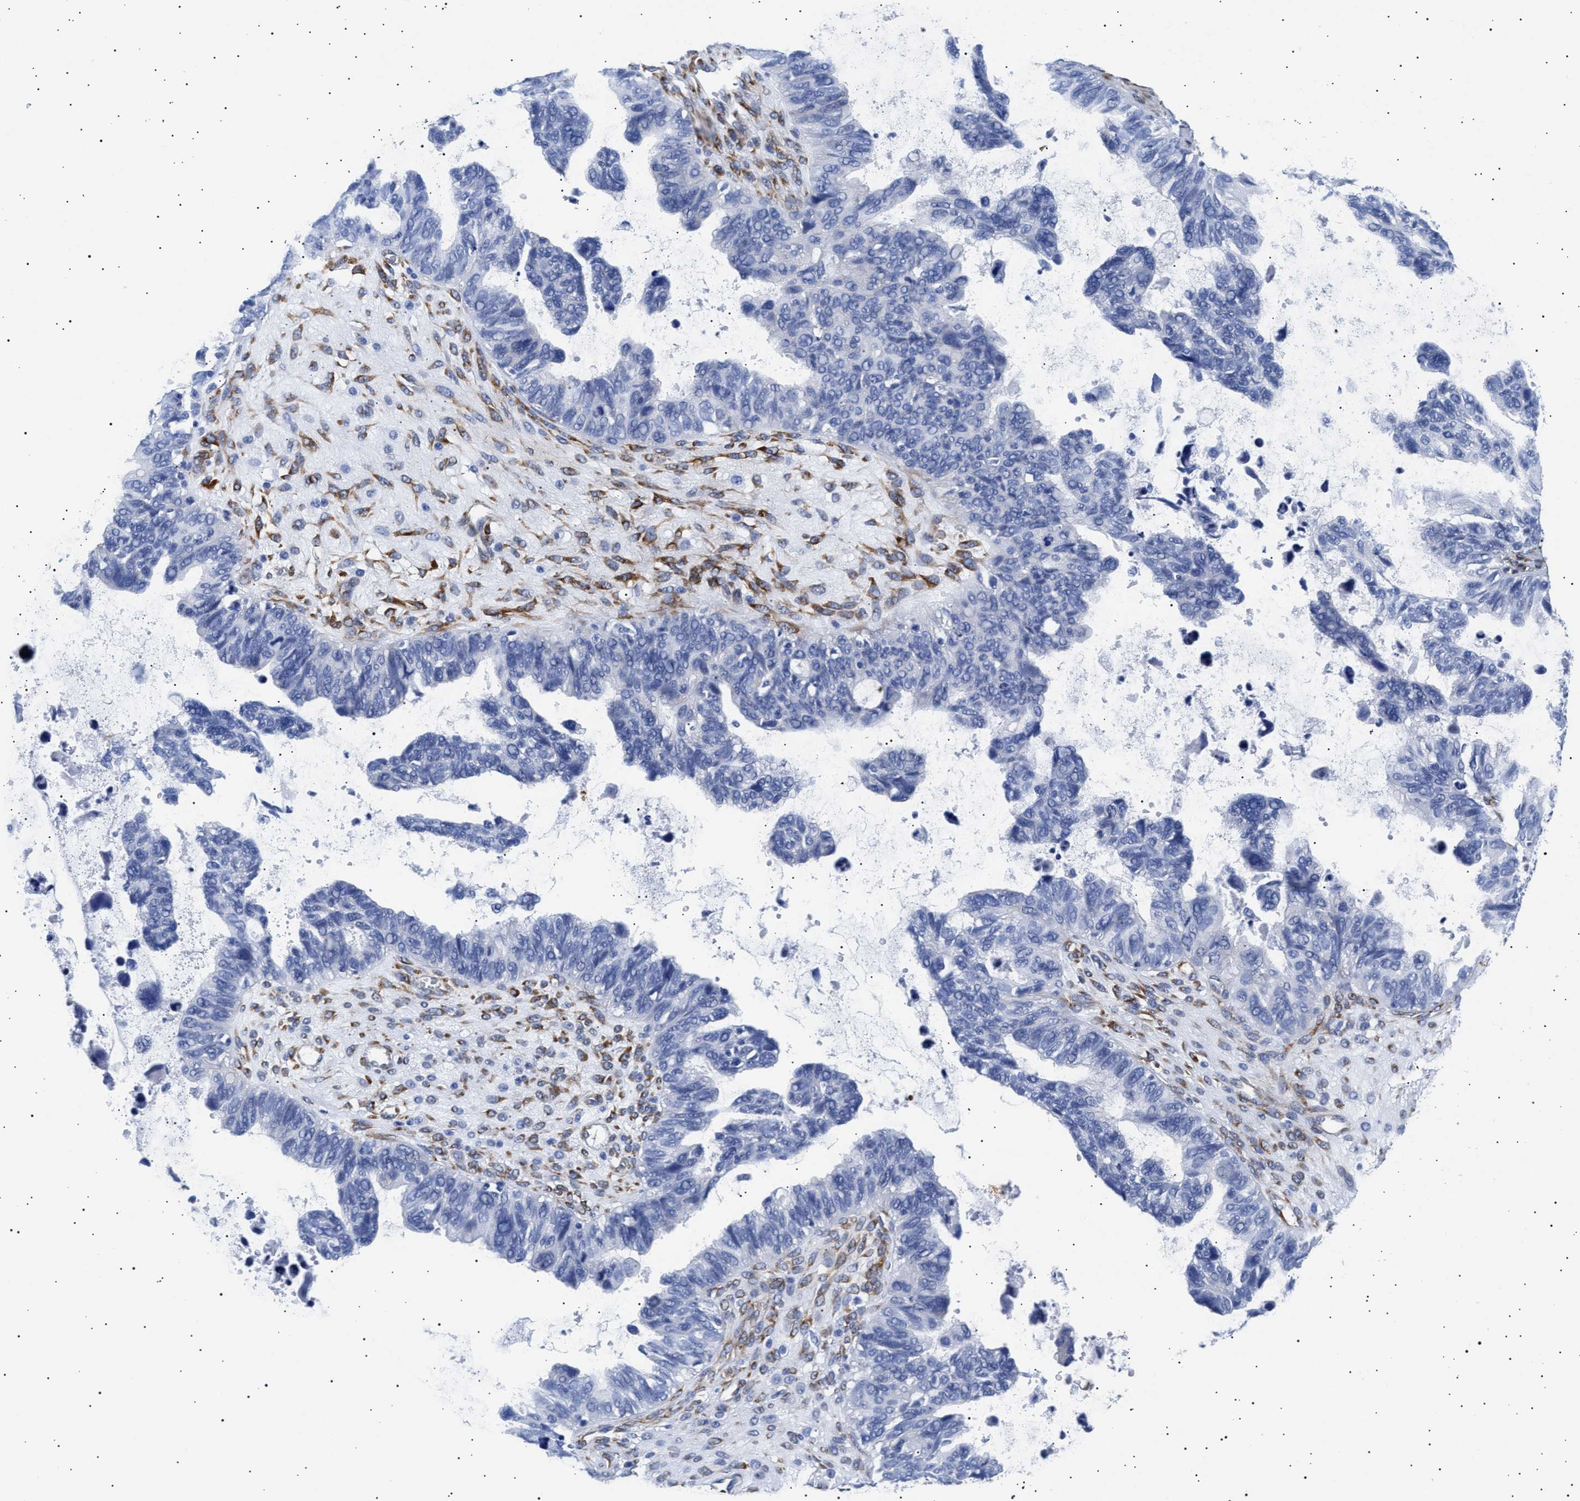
{"staining": {"intensity": "negative", "quantity": "none", "location": "none"}, "tissue": "ovarian cancer", "cell_type": "Tumor cells", "image_type": "cancer", "snomed": [{"axis": "morphology", "description": "Cystadenocarcinoma, serous, NOS"}, {"axis": "topography", "description": "Ovary"}], "caption": "This is a histopathology image of immunohistochemistry staining of serous cystadenocarcinoma (ovarian), which shows no staining in tumor cells.", "gene": "HEMGN", "patient": {"sex": "female", "age": 79}}